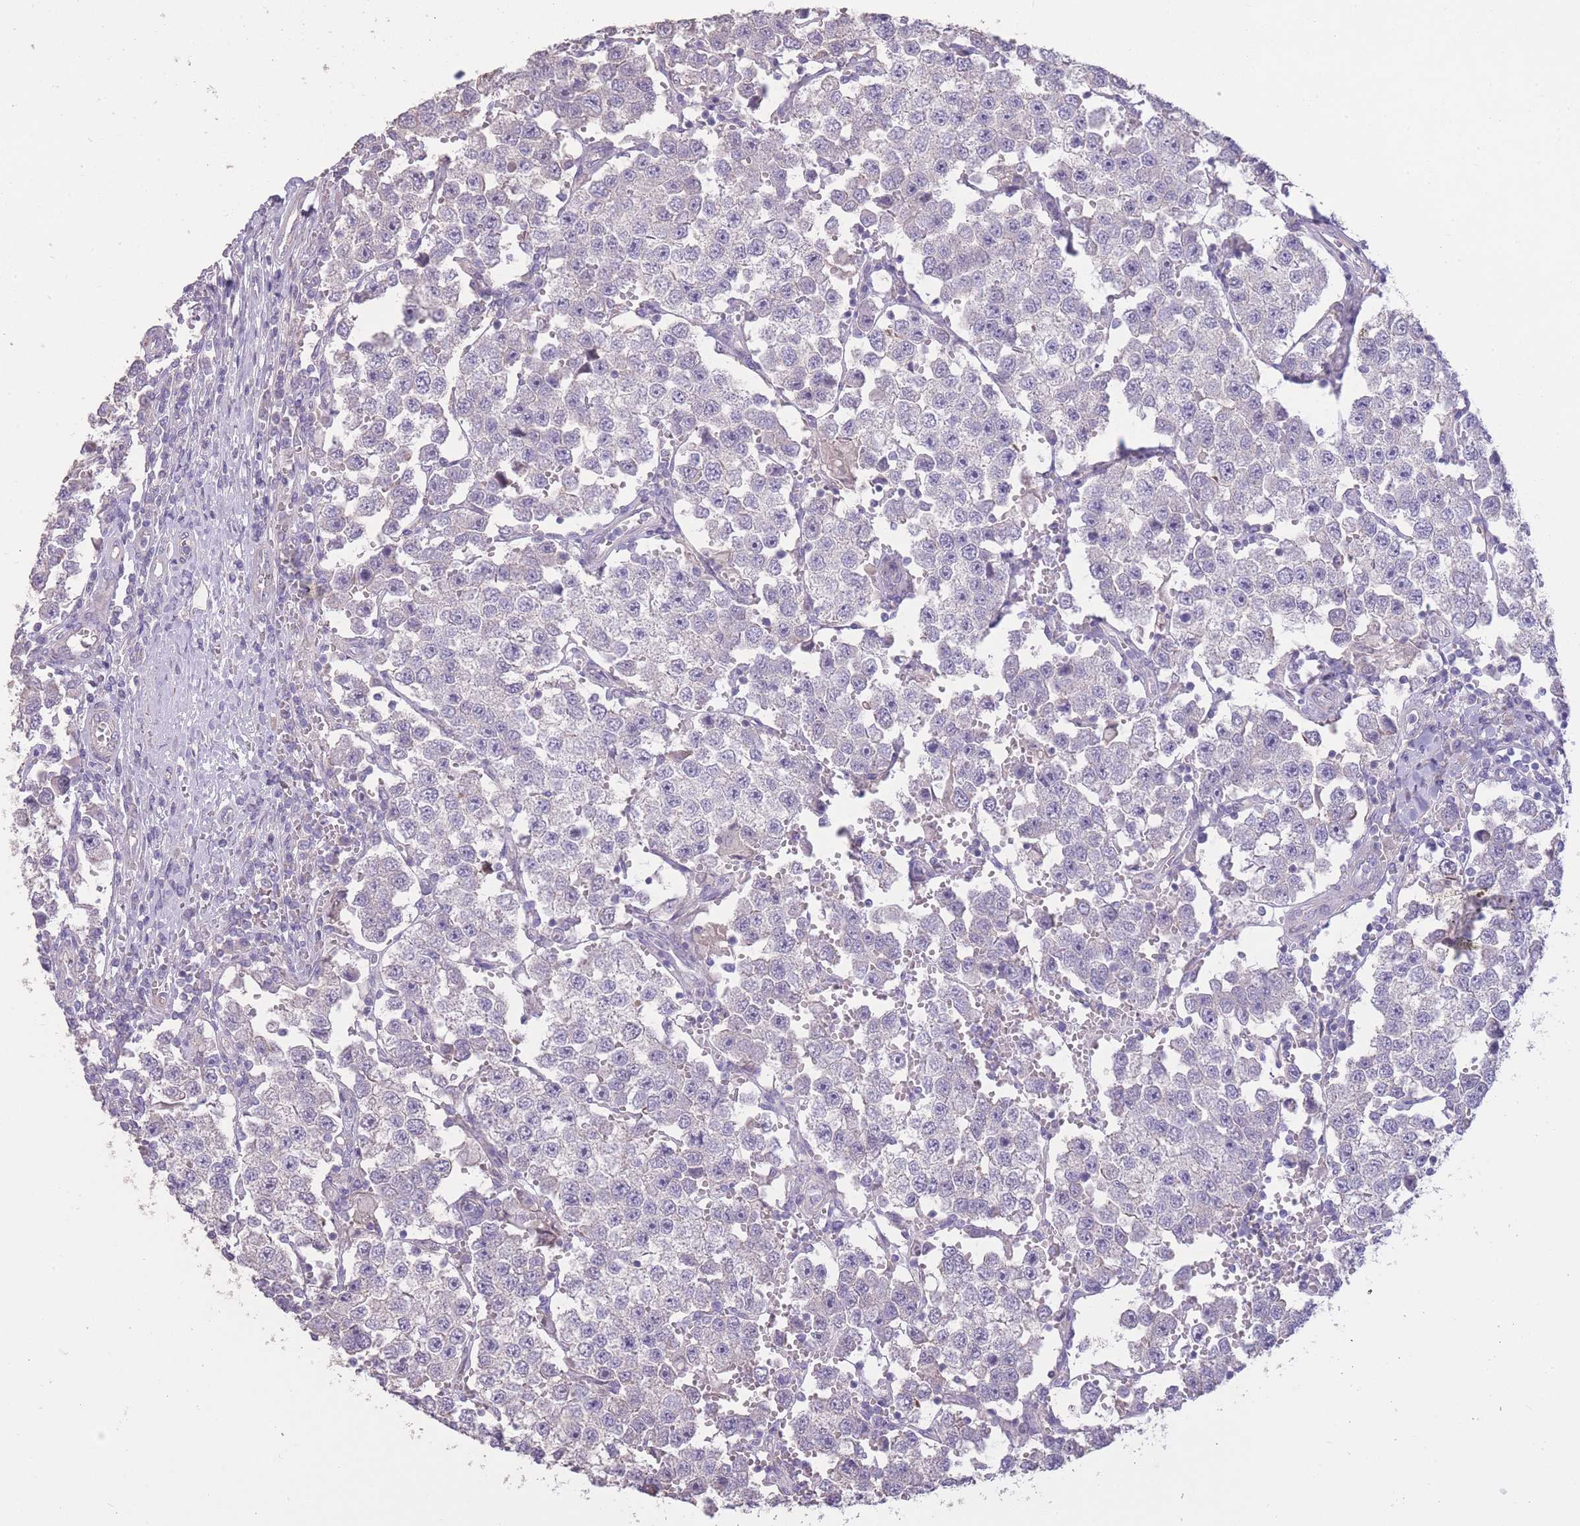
{"staining": {"intensity": "negative", "quantity": "none", "location": "none"}, "tissue": "testis cancer", "cell_type": "Tumor cells", "image_type": "cancer", "snomed": [{"axis": "morphology", "description": "Seminoma, NOS"}, {"axis": "topography", "description": "Testis"}], "caption": "Micrograph shows no protein positivity in tumor cells of testis seminoma tissue.", "gene": "RSPH10B", "patient": {"sex": "male", "age": 37}}